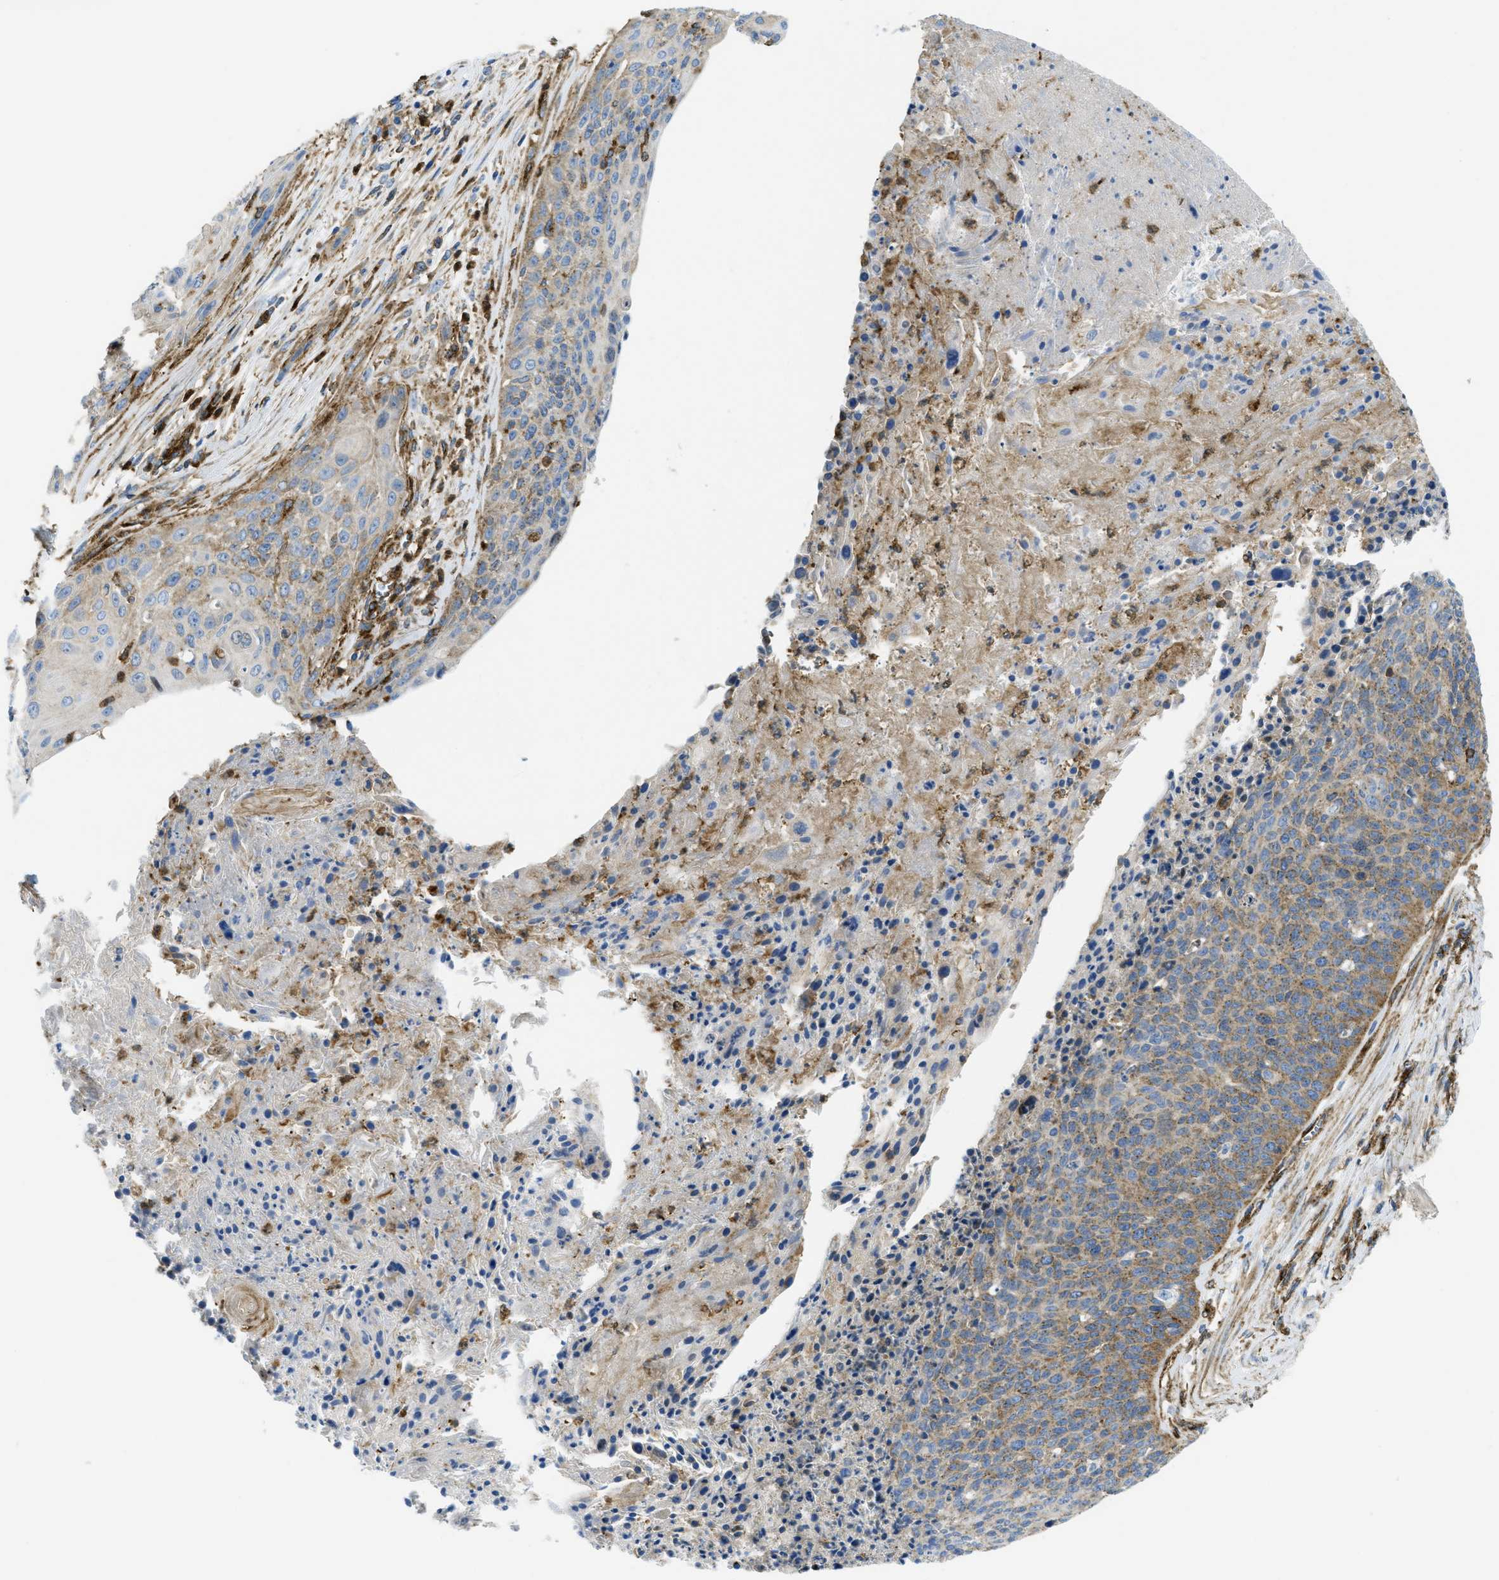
{"staining": {"intensity": "moderate", "quantity": "25%-75%", "location": "cytoplasmic/membranous"}, "tissue": "cervical cancer", "cell_type": "Tumor cells", "image_type": "cancer", "snomed": [{"axis": "morphology", "description": "Squamous cell carcinoma, NOS"}, {"axis": "topography", "description": "Cervix"}], "caption": "Cervical squamous cell carcinoma was stained to show a protein in brown. There is medium levels of moderate cytoplasmic/membranous expression in approximately 25%-75% of tumor cells.", "gene": "HIP1", "patient": {"sex": "female", "age": 55}}